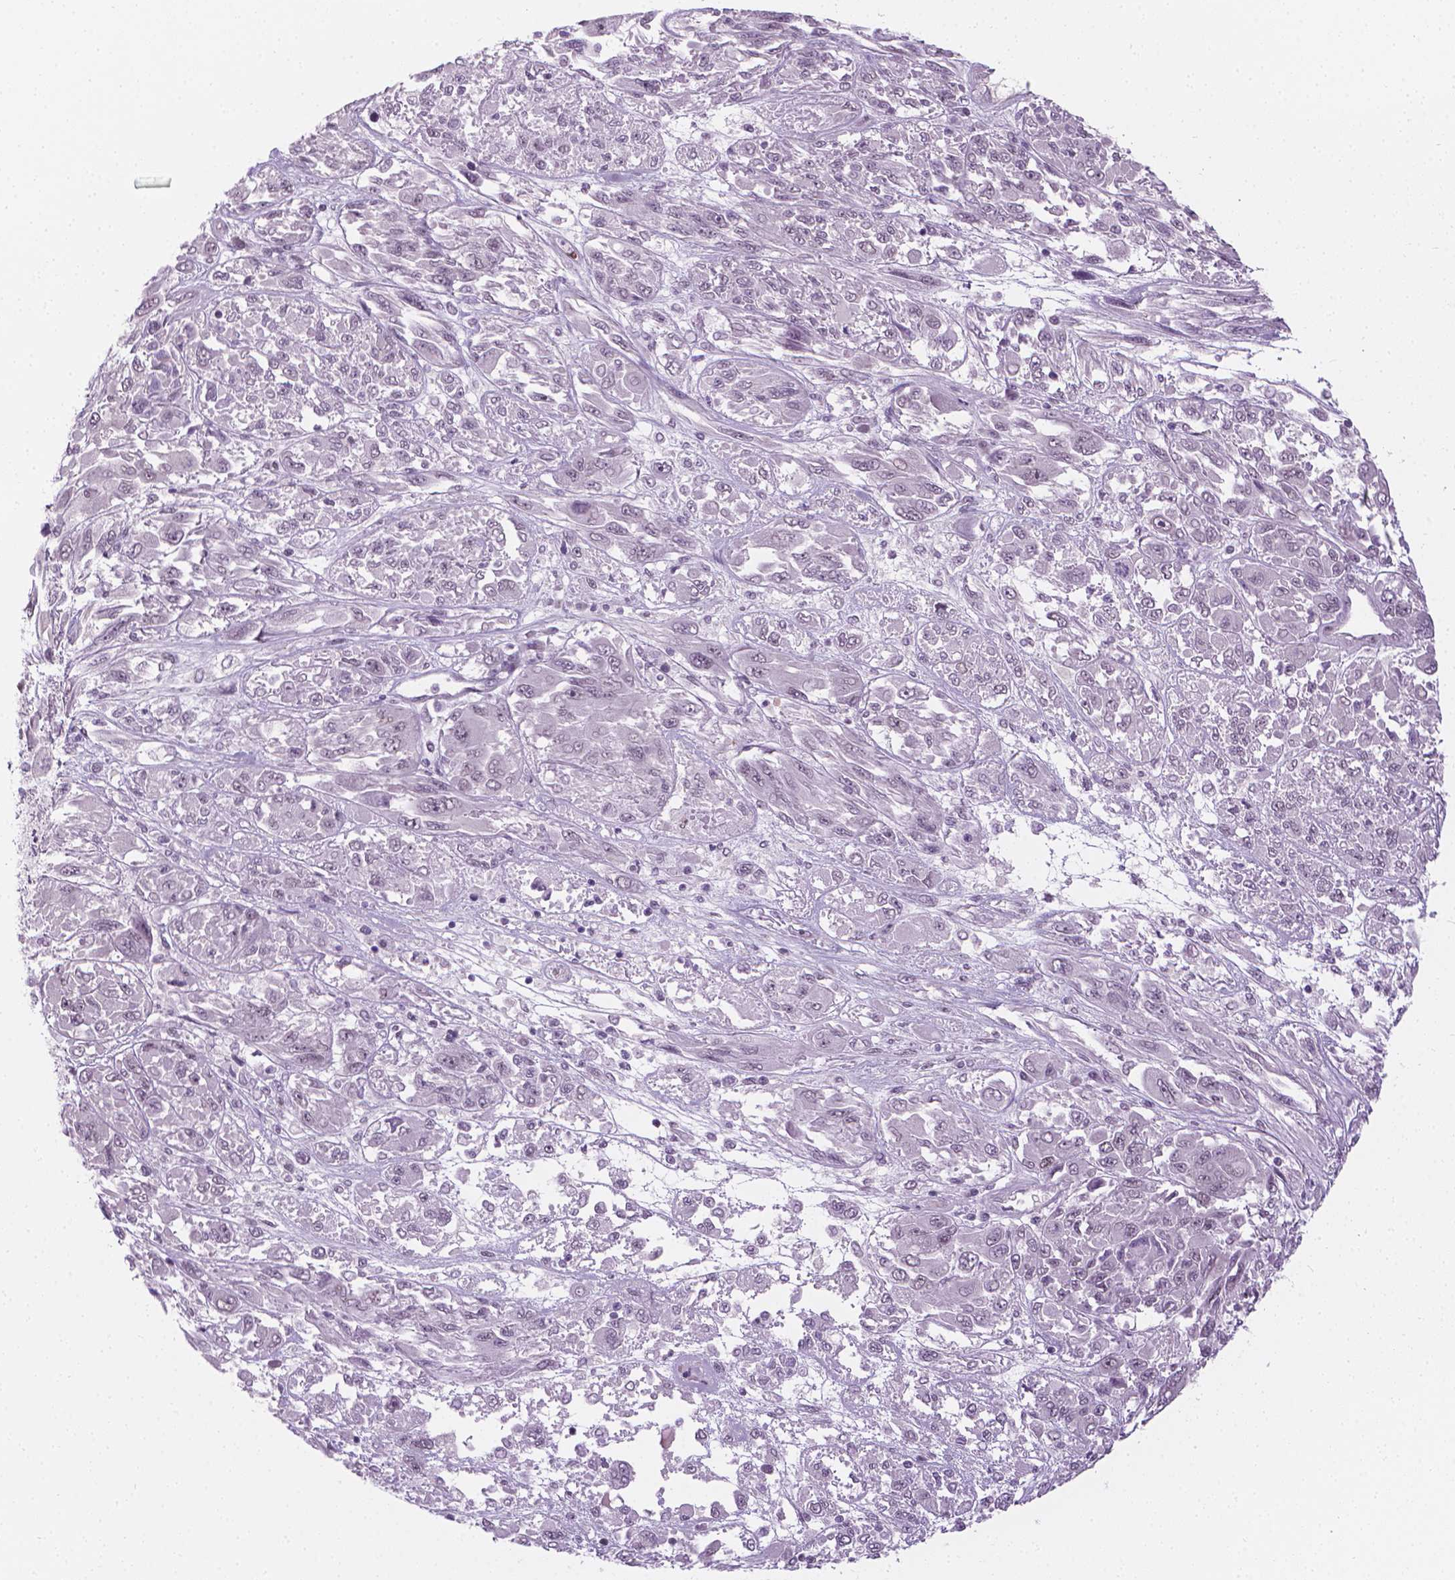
{"staining": {"intensity": "negative", "quantity": "none", "location": "none"}, "tissue": "melanoma", "cell_type": "Tumor cells", "image_type": "cancer", "snomed": [{"axis": "morphology", "description": "Malignant melanoma, NOS"}, {"axis": "topography", "description": "Skin"}], "caption": "The image shows no significant positivity in tumor cells of melanoma.", "gene": "CDKN1C", "patient": {"sex": "female", "age": 91}}